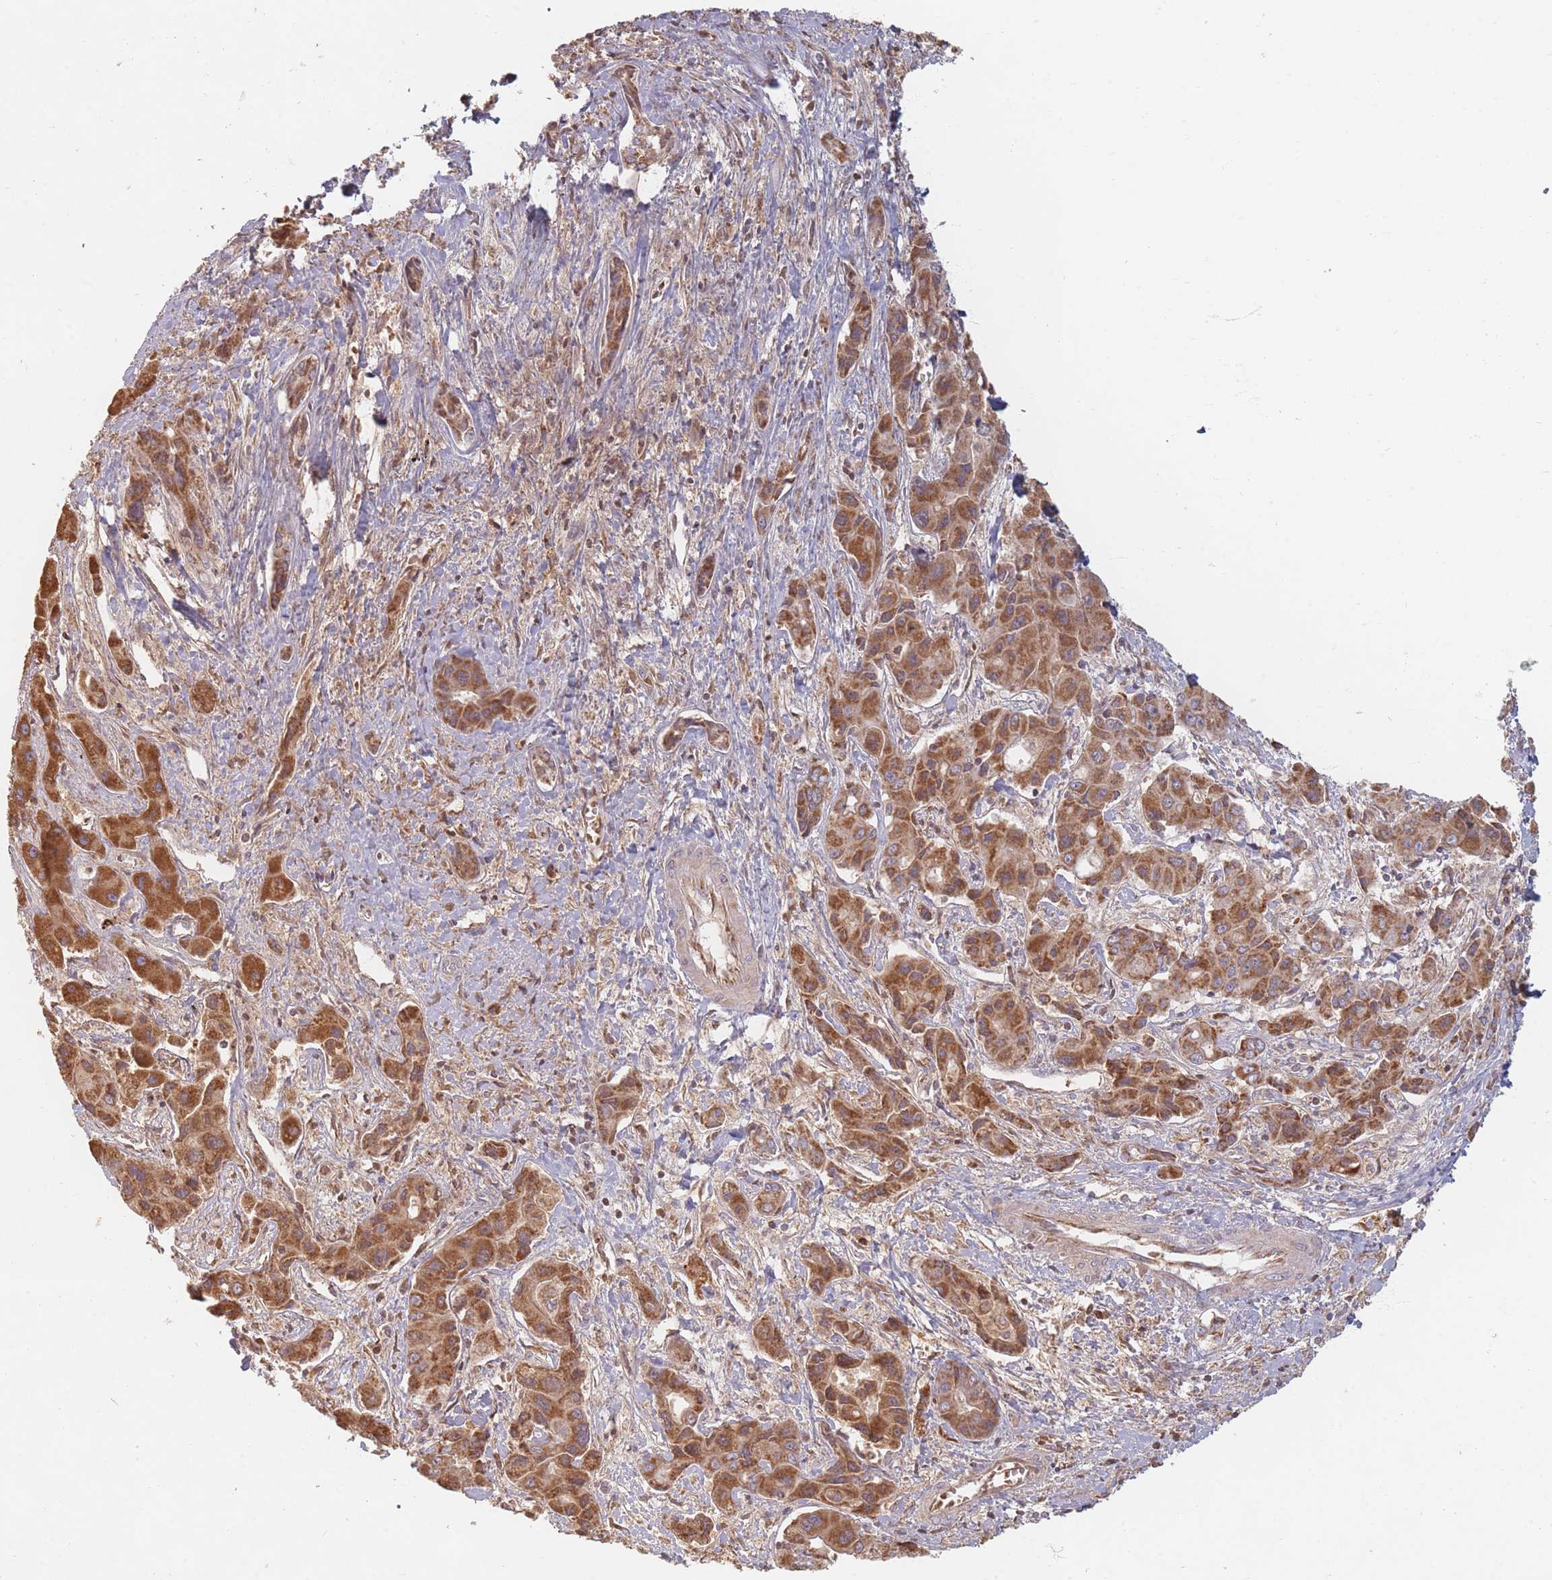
{"staining": {"intensity": "strong", "quantity": ">75%", "location": "cytoplasmic/membranous"}, "tissue": "liver cancer", "cell_type": "Tumor cells", "image_type": "cancer", "snomed": [{"axis": "morphology", "description": "Cholangiocarcinoma"}, {"axis": "topography", "description": "Liver"}], "caption": "There is high levels of strong cytoplasmic/membranous positivity in tumor cells of cholangiocarcinoma (liver), as demonstrated by immunohistochemical staining (brown color).", "gene": "OR2M4", "patient": {"sex": "male", "age": 67}}